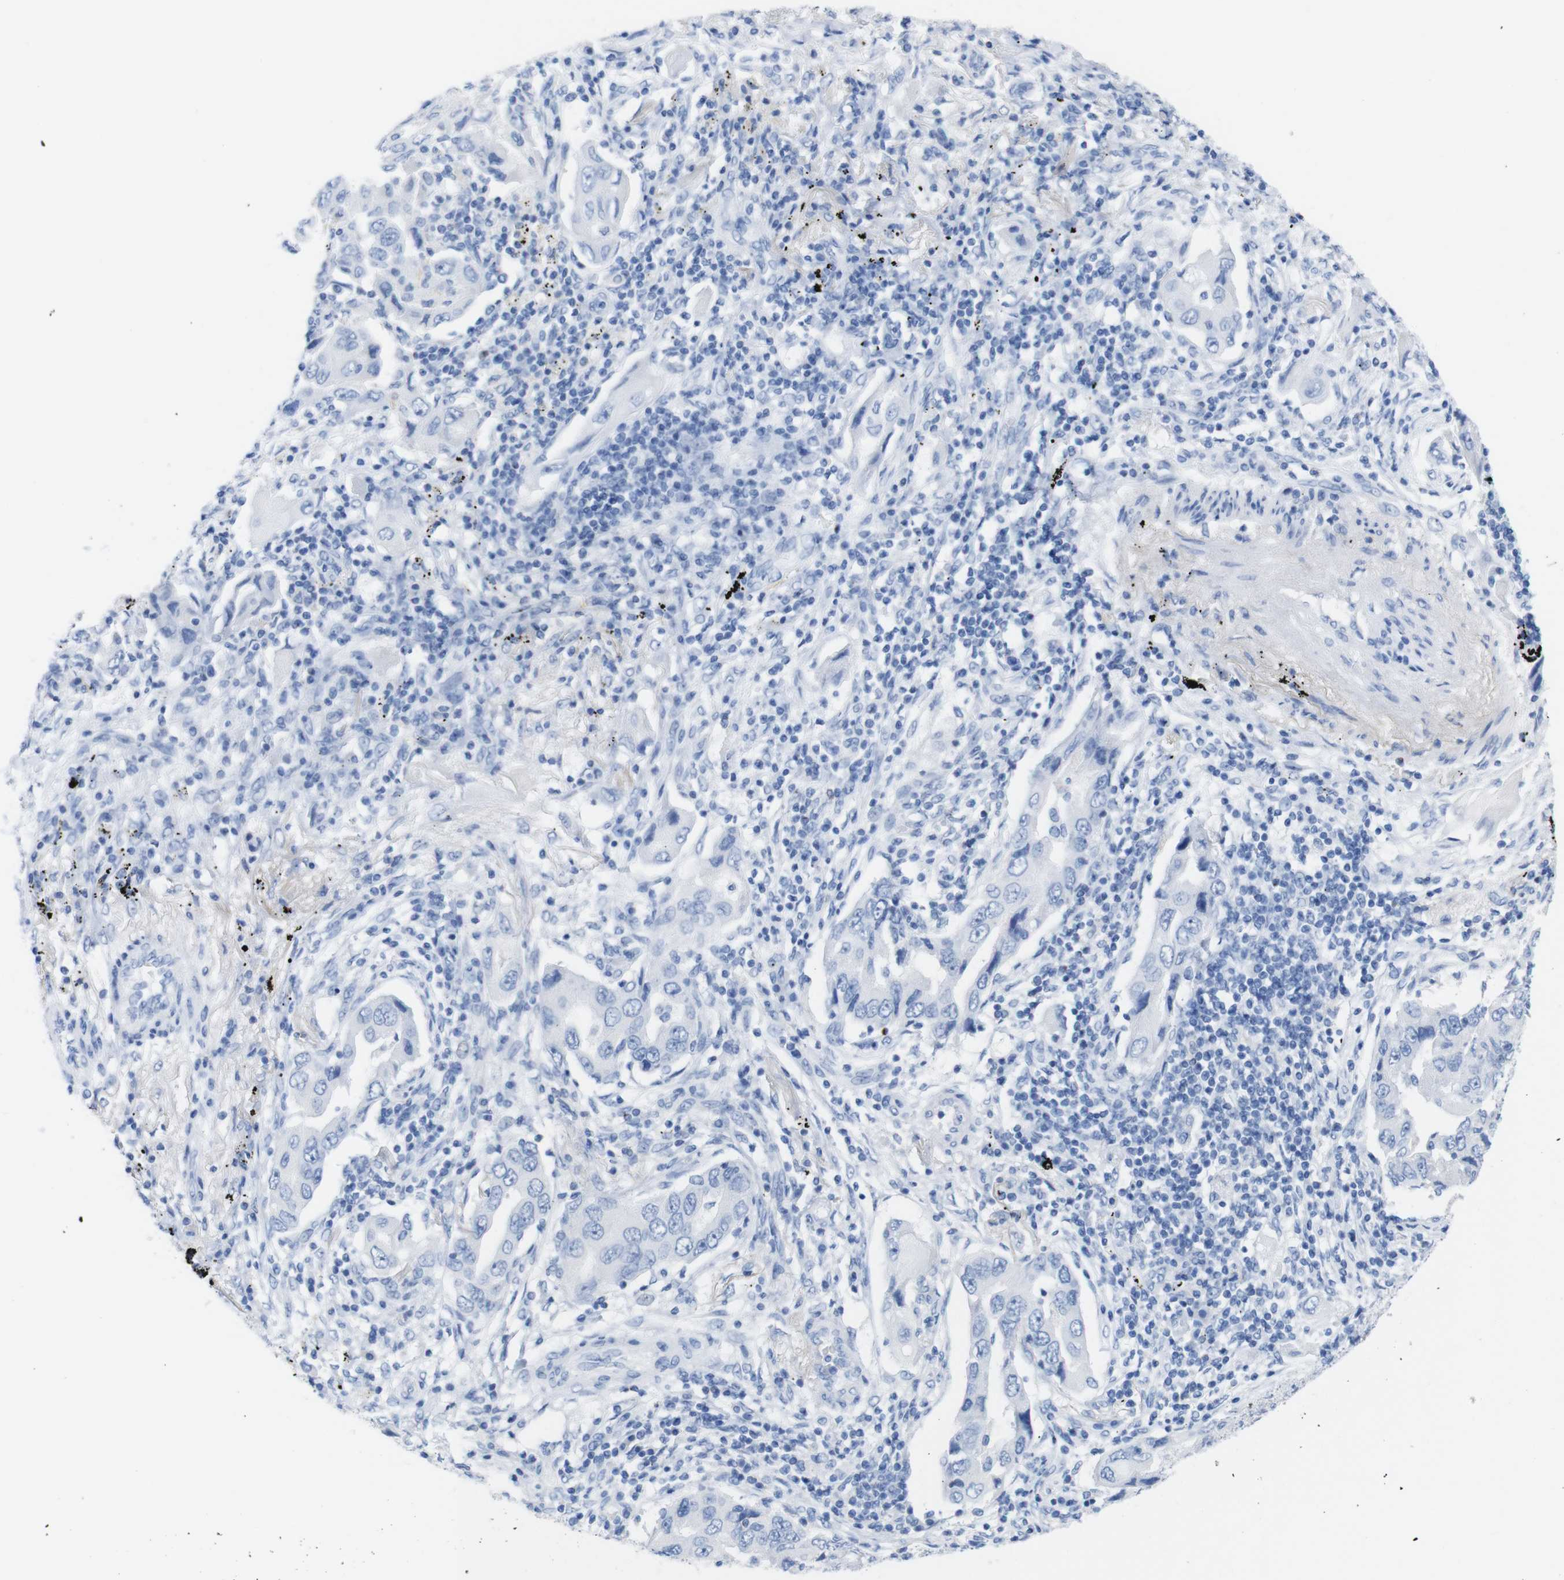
{"staining": {"intensity": "negative", "quantity": "none", "location": "none"}, "tissue": "lung cancer", "cell_type": "Tumor cells", "image_type": "cancer", "snomed": [{"axis": "morphology", "description": "Adenocarcinoma, NOS"}, {"axis": "topography", "description": "Lung"}], "caption": "Tumor cells are negative for protein expression in human lung cancer (adenocarcinoma).", "gene": "LAG3", "patient": {"sex": "female", "age": 65}}